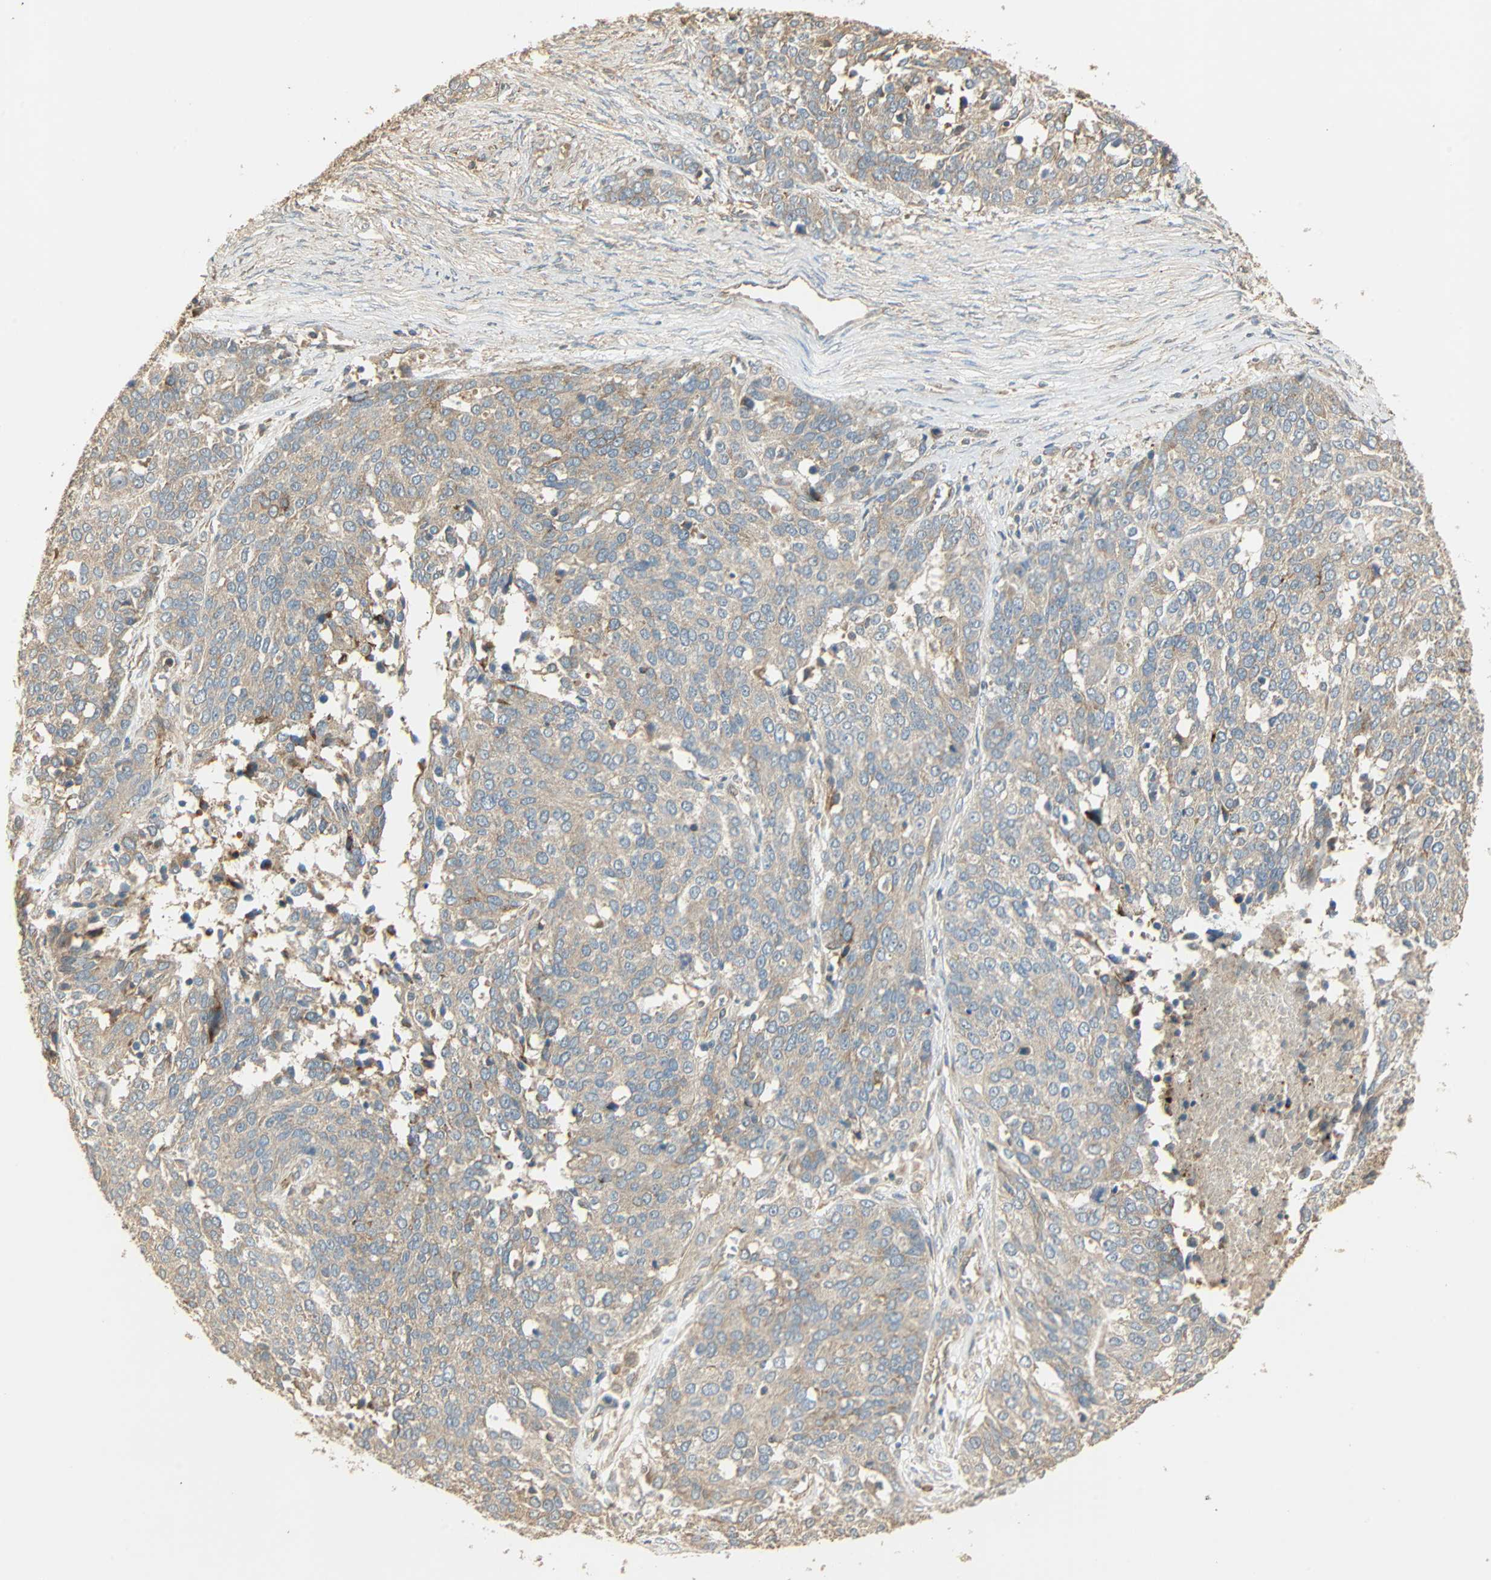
{"staining": {"intensity": "weak", "quantity": ">75%", "location": "cytoplasmic/membranous"}, "tissue": "ovarian cancer", "cell_type": "Tumor cells", "image_type": "cancer", "snomed": [{"axis": "morphology", "description": "Cystadenocarcinoma, serous, NOS"}, {"axis": "topography", "description": "Ovary"}], "caption": "Ovarian cancer stained for a protein shows weak cytoplasmic/membranous positivity in tumor cells.", "gene": "GALK1", "patient": {"sex": "female", "age": 44}}